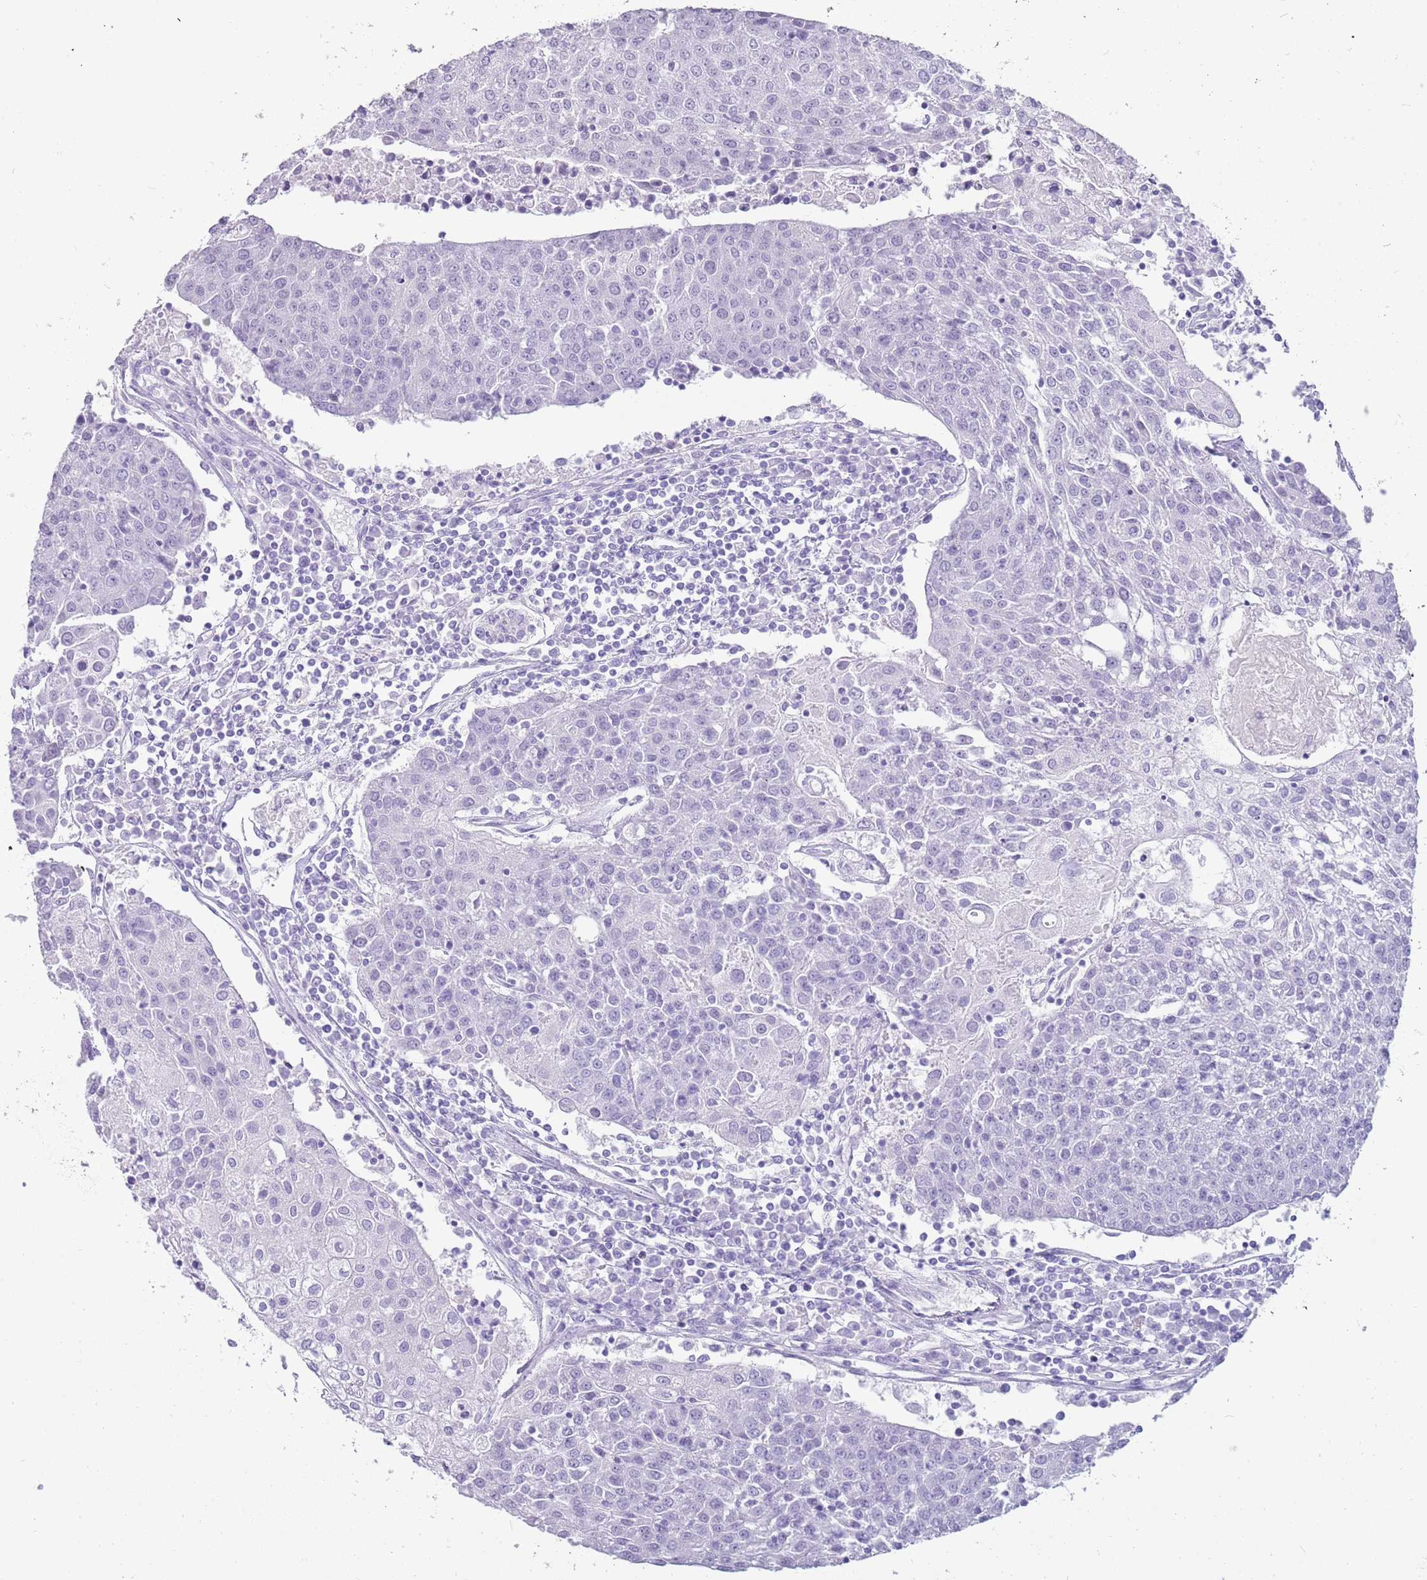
{"staining": {"intensity": "negative", "quantity": "none", "location": "none"}, "tissue": "urothelial cancer", "cell_type": "Tumor cells", "image_type": "cancer", "snomed": [{"axis": "morphology", "description": "Urothelial carcinoma, High grade"}, {"axis": "topography", "description": "Urinary bladder"}], "caption": "The histopathology image shows no significant staining in tumor cells of high-grade urothelial carcinoma.", "gene": "NBPF3", "patient": {"sex": "female", "age": 85}}